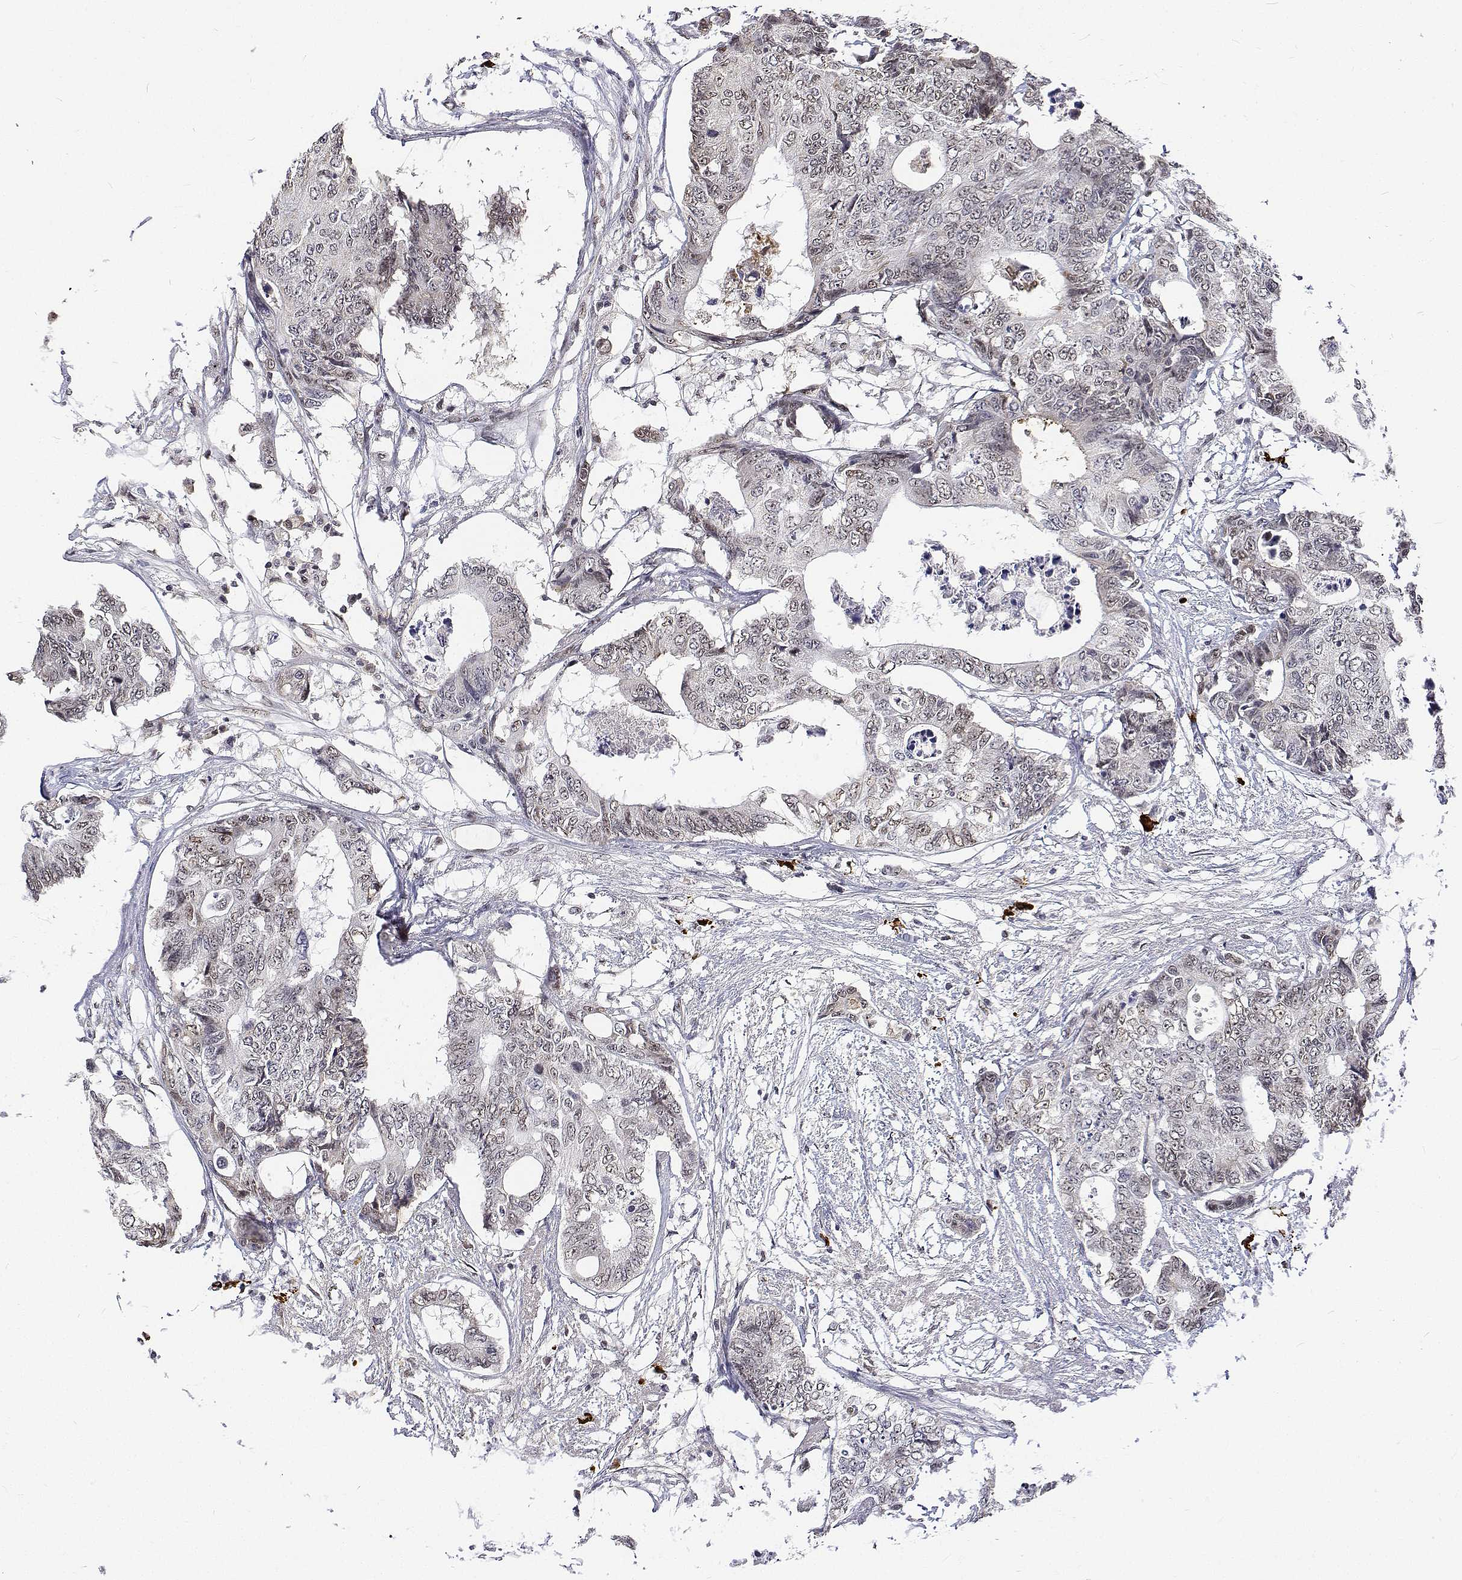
{"staining": {"intensity": "negative", "quantity": "none", "location": "none"}, "tissue": "colorectal cancer", "cell_type": "Tumor cells", "image_type": "cancer", "snomed": [{"axis": "morphology", "description": "Adenocarcinoma, NOS"}, {"axis": "topography", "description": "Colon"}], "caption": "Tumor cells show no significant protein staining in colorectal cancer.", "gene": "ATRX", "patient": {"sex": "female", "age": 48}}